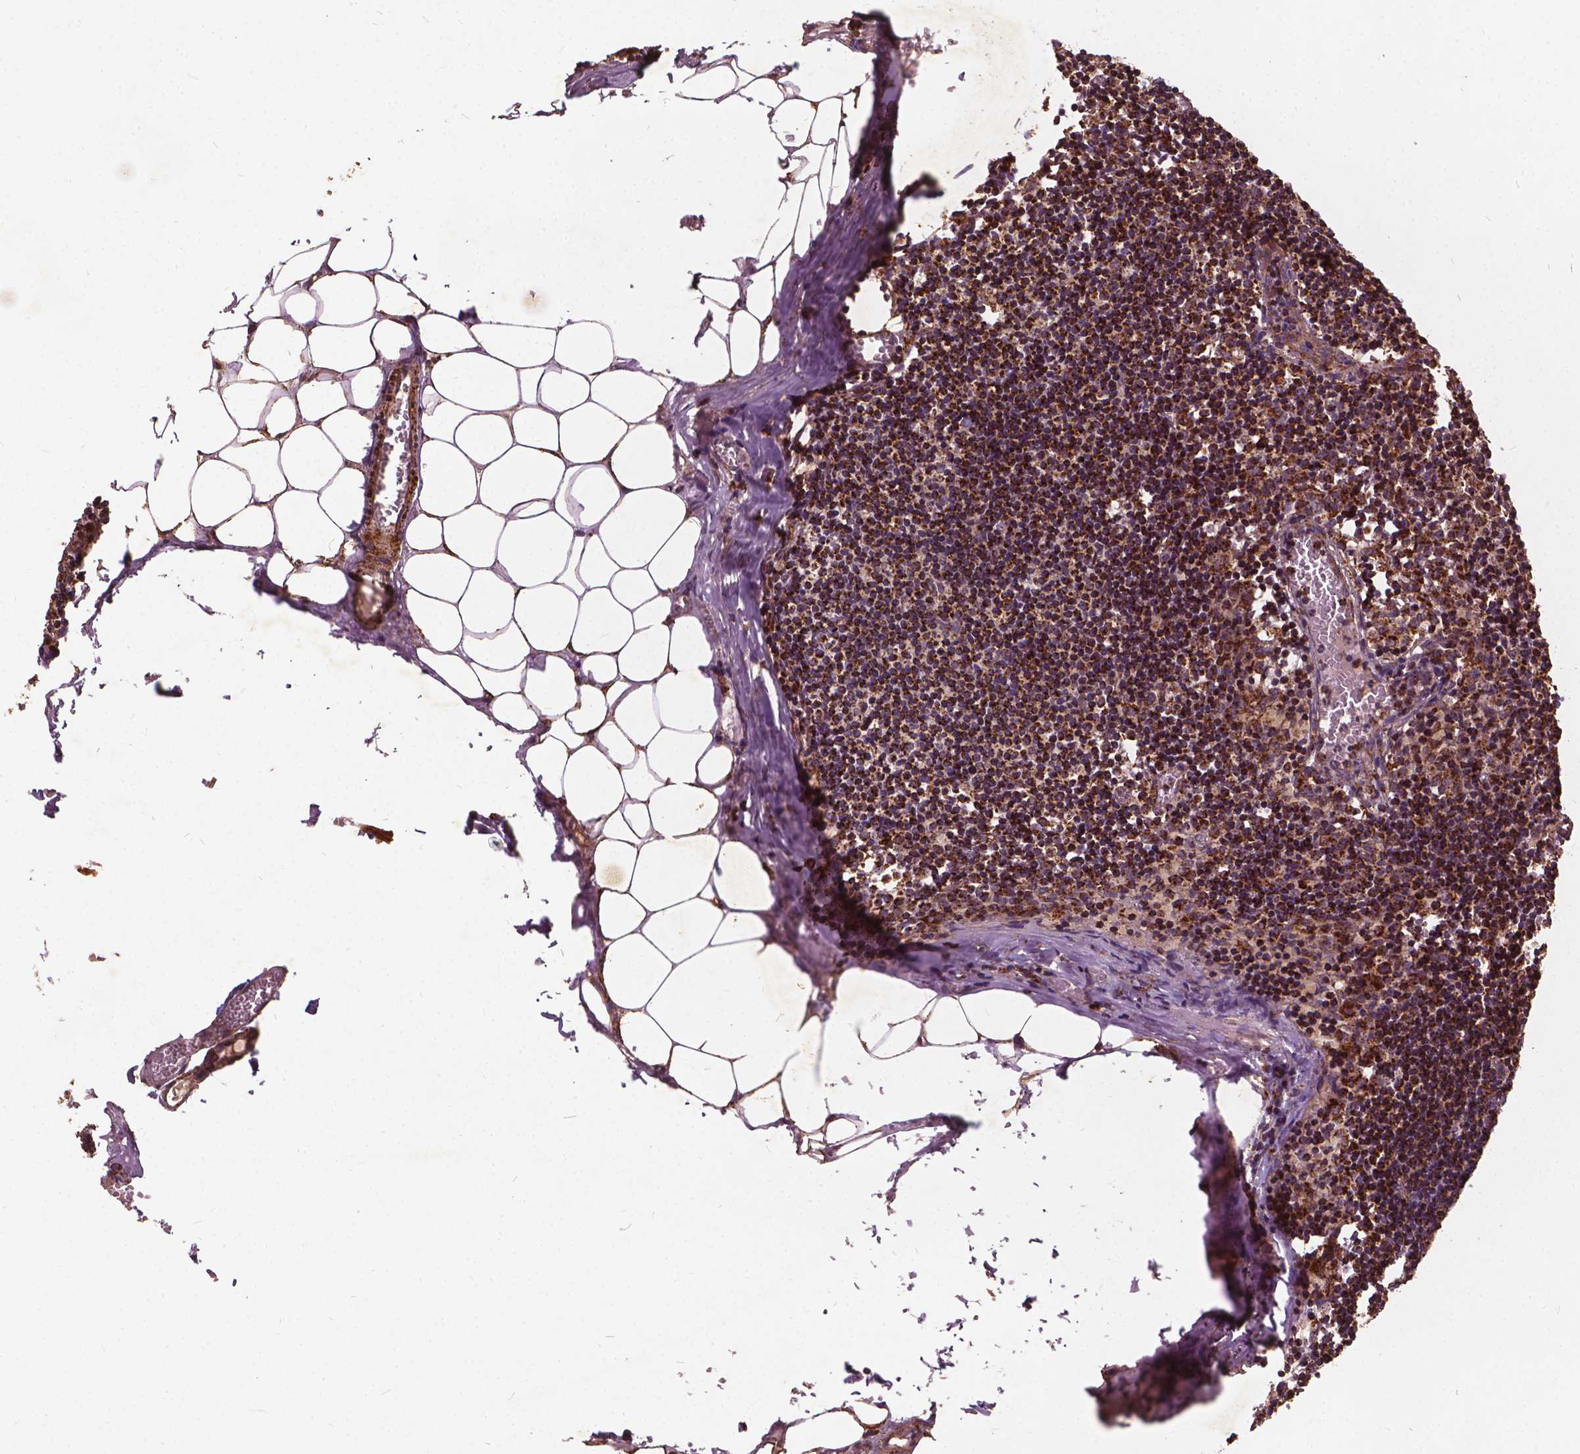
{"staining": {"intensity": "strong", "quantity": ">75%", "location": "cytoplasmic/membranous"}, "tissue": "lymph node", "cell_type": "Germinal center cells", "image_type": "normal", "snomed": [{"axis": "morphology", "description": "Normal tissue, NOS"}, {"axis": "topography", "description": "Lymph node"}], "caption": "Strong cytoplasmic/membranous staining is present in about >75% of germinal center cells in unremarkable lymph node.", "gene": "UBXN2A", "patient": {"sex": "female", "age": 52}}